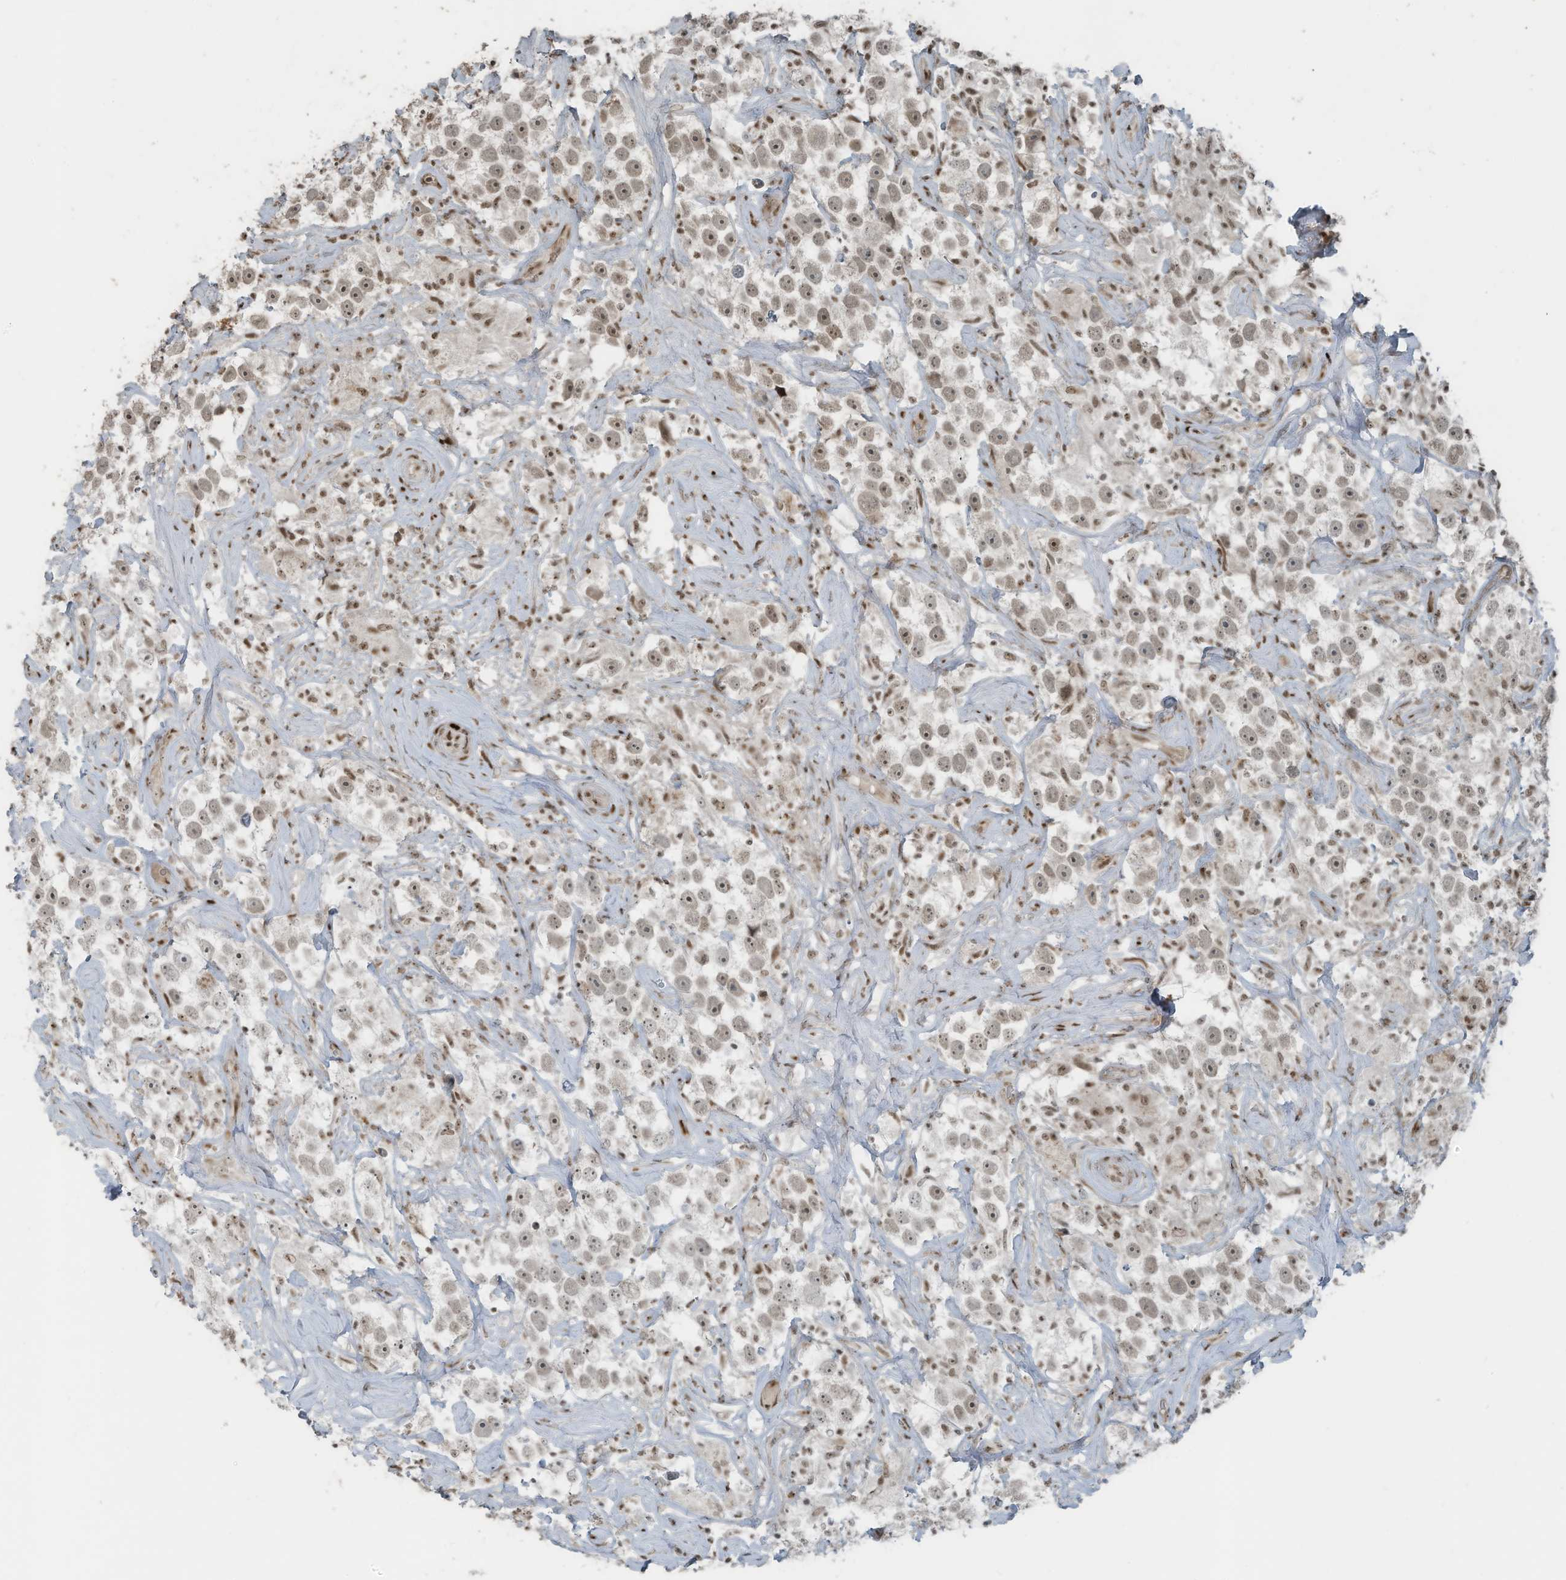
{"staining": {"intensity": "weak", "quantity": "25%-75%", "location": "nuclear"}, "tissue": "testis cancer", "cell_type": "Tumor cells", "image_type": "cancer", "snomed": [{"axis": "morphology", "description": "Seminoma, NOS"}, {"axis": "topography", "description": "Testis"}], "caption": "IHC (DAB) staining of human testis cancer (seminoma) demonstrates weak nuclear protein staining in approximately 25%-75% of tumor cells. (Stains: DAB (3,3'-diaminobenzidine) in brown, nuclei in blue, Microscopy: brightfield microscopy at high magnification).", "gene": "PCNP", "patient": {"sex": "male", "age": 49}}